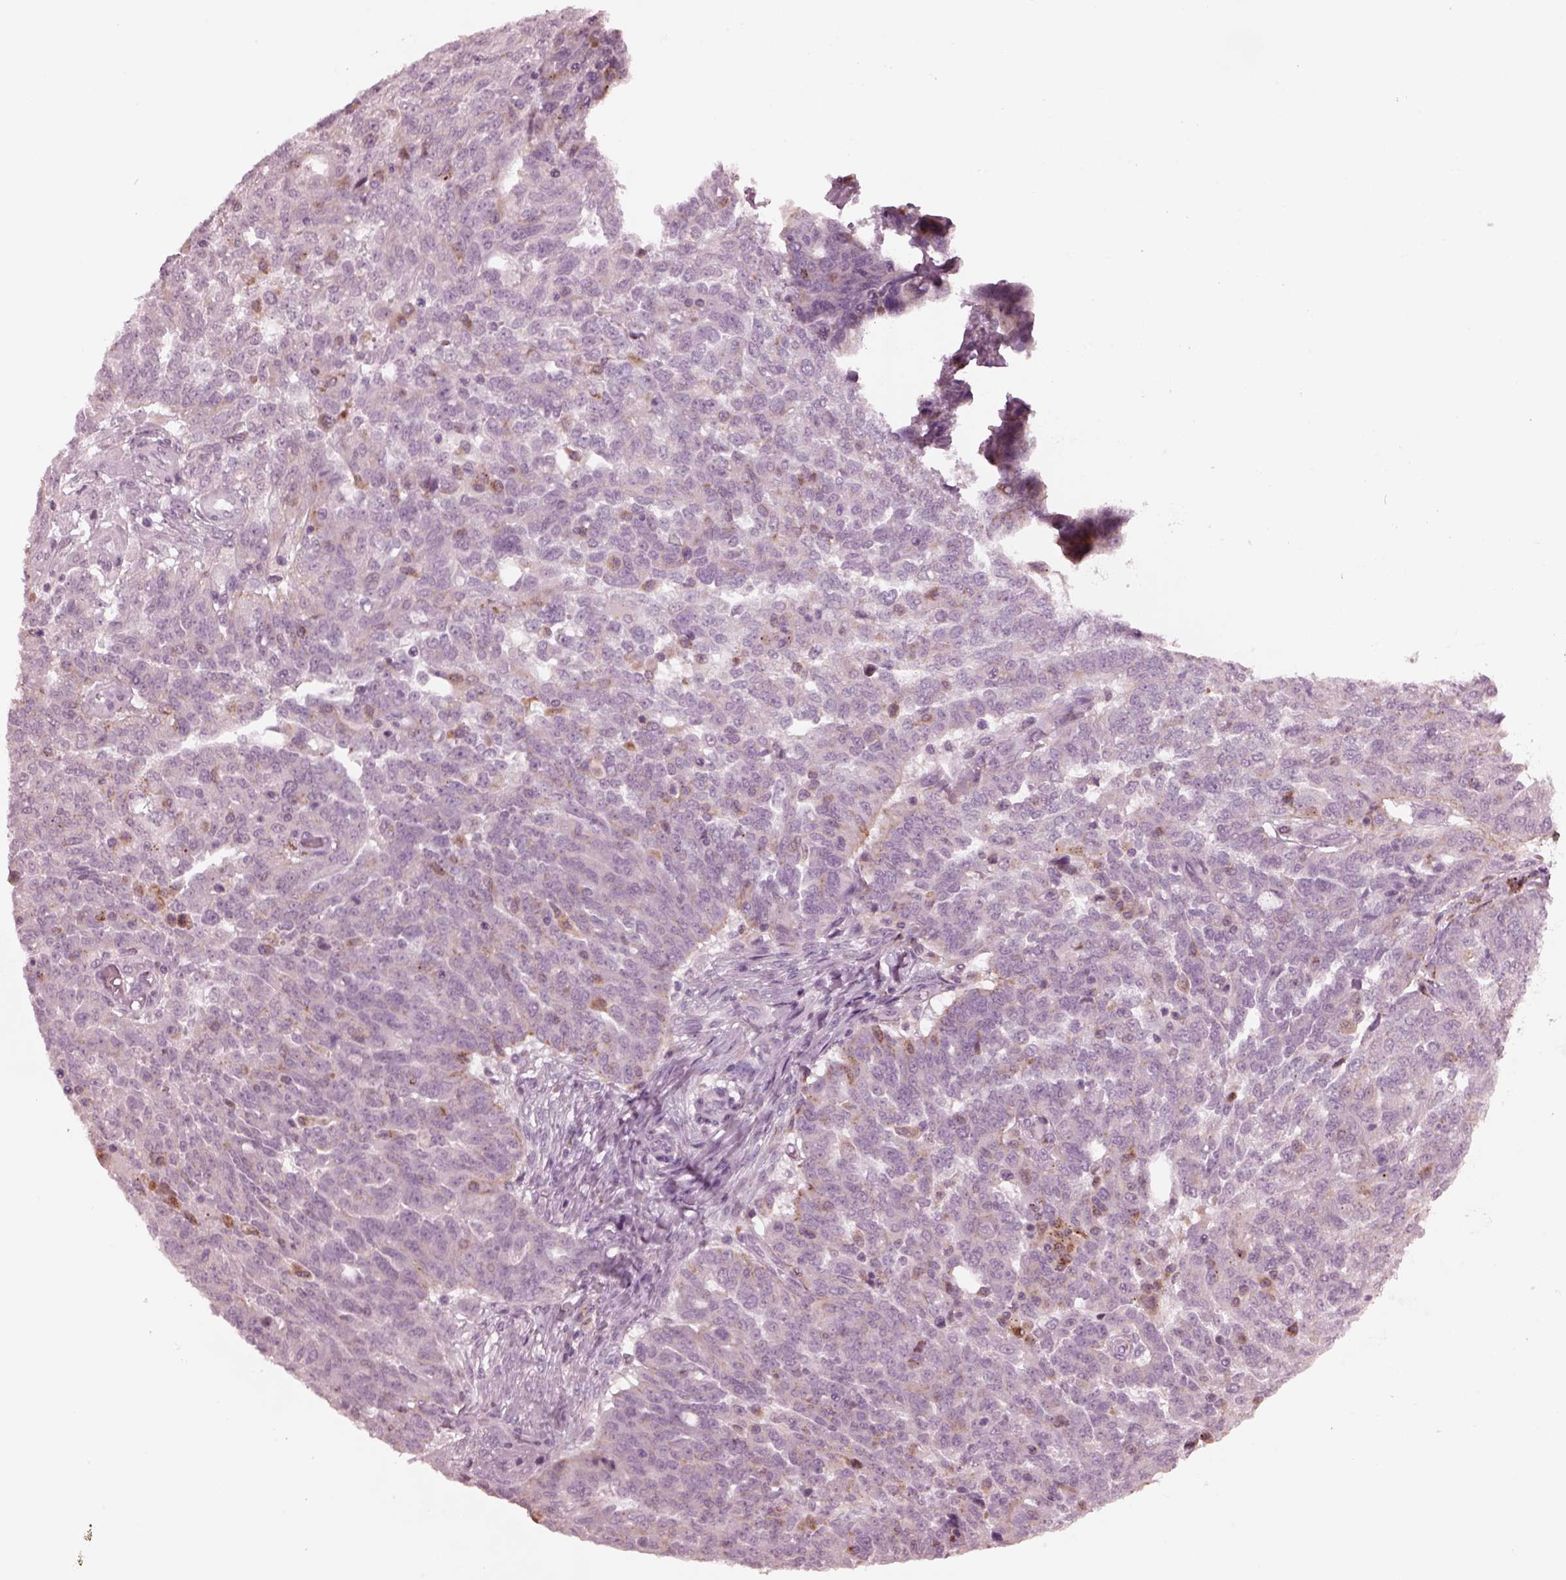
{"staining": {"intensity": "moderate", "quantity": "<25%", "location": "cytoplasmic/membranous"}, "tissue": "ovarian cancer", "cell_type": "Tumor cells", "image_type": "cancer", "snomed": [{"axis": "morphology", "description": "Cystadenocarcinoma, serous, NOS"}, {"axis": "topography", "description": "Ovary"}], "caption": "Ovarian cancer was stained to show a protein in brown. There is low levels of moderate cytoplasmic/membranous expression in about <25% of tumor cells.", "gene": "SLAMF8", "patient": {"sex": "female", "age": 67}}